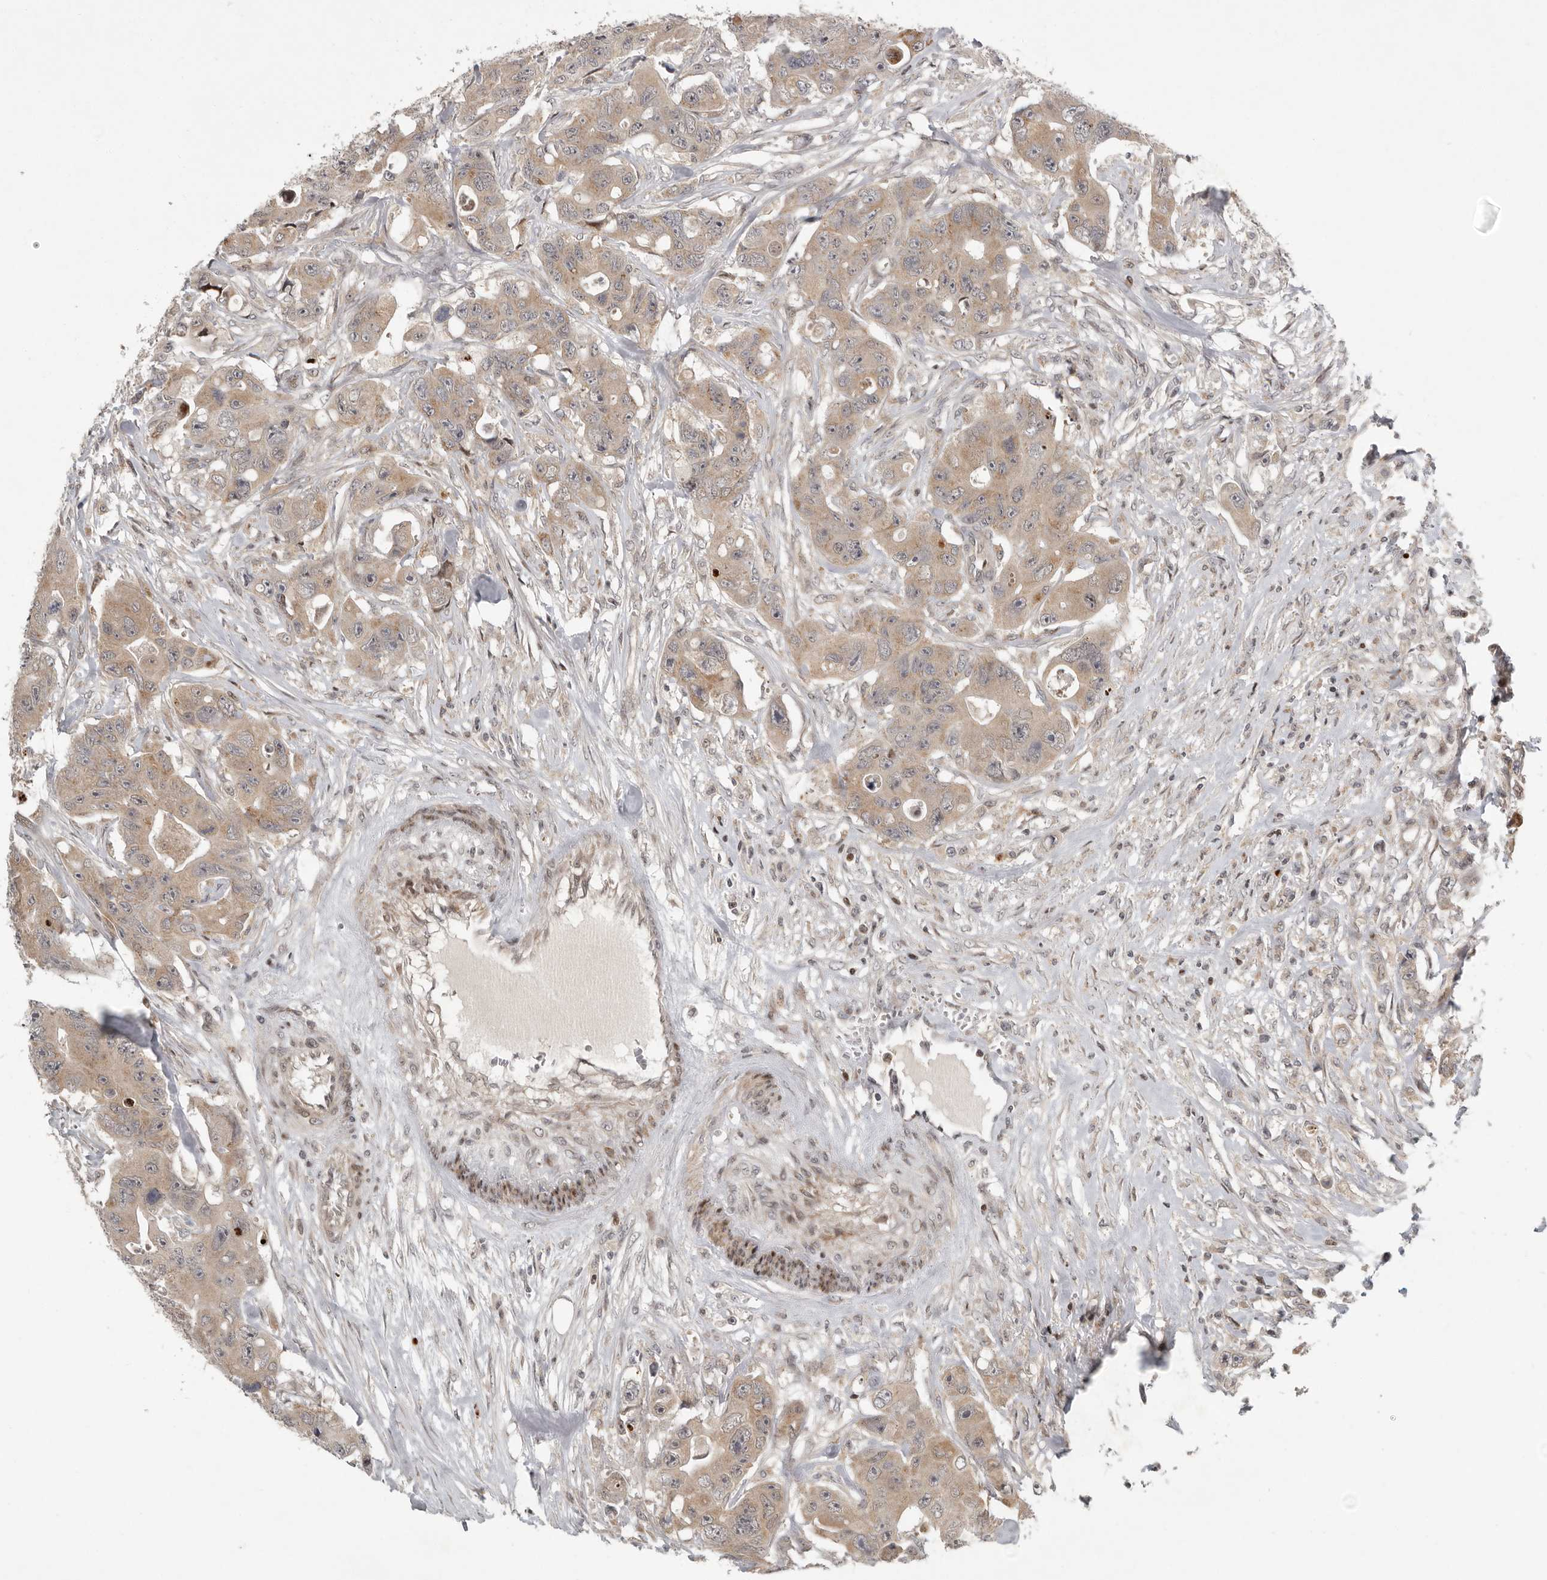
{"staining": {"intensity": "weak", "quantity": ">75%", "location": "nuclear"}, "tissue": "colorectal cancer", "cell_type": "Tumor cells", "image_type": "cancer", "snomed": [{"axis": "morphology", "description": "Adenocarcinoma, NOS"}, {"axis": "topography", "description": "Colon"}], "caption": "This image displays colorectal adenocarcinoma stained with IHC to label a protein in brown. The nuclear of tumor cells show weak positivity for the protein. Nuclei are counter-stained blue.", "gene": "RABIF", "patient": {"sex": "female", "age": 46}}